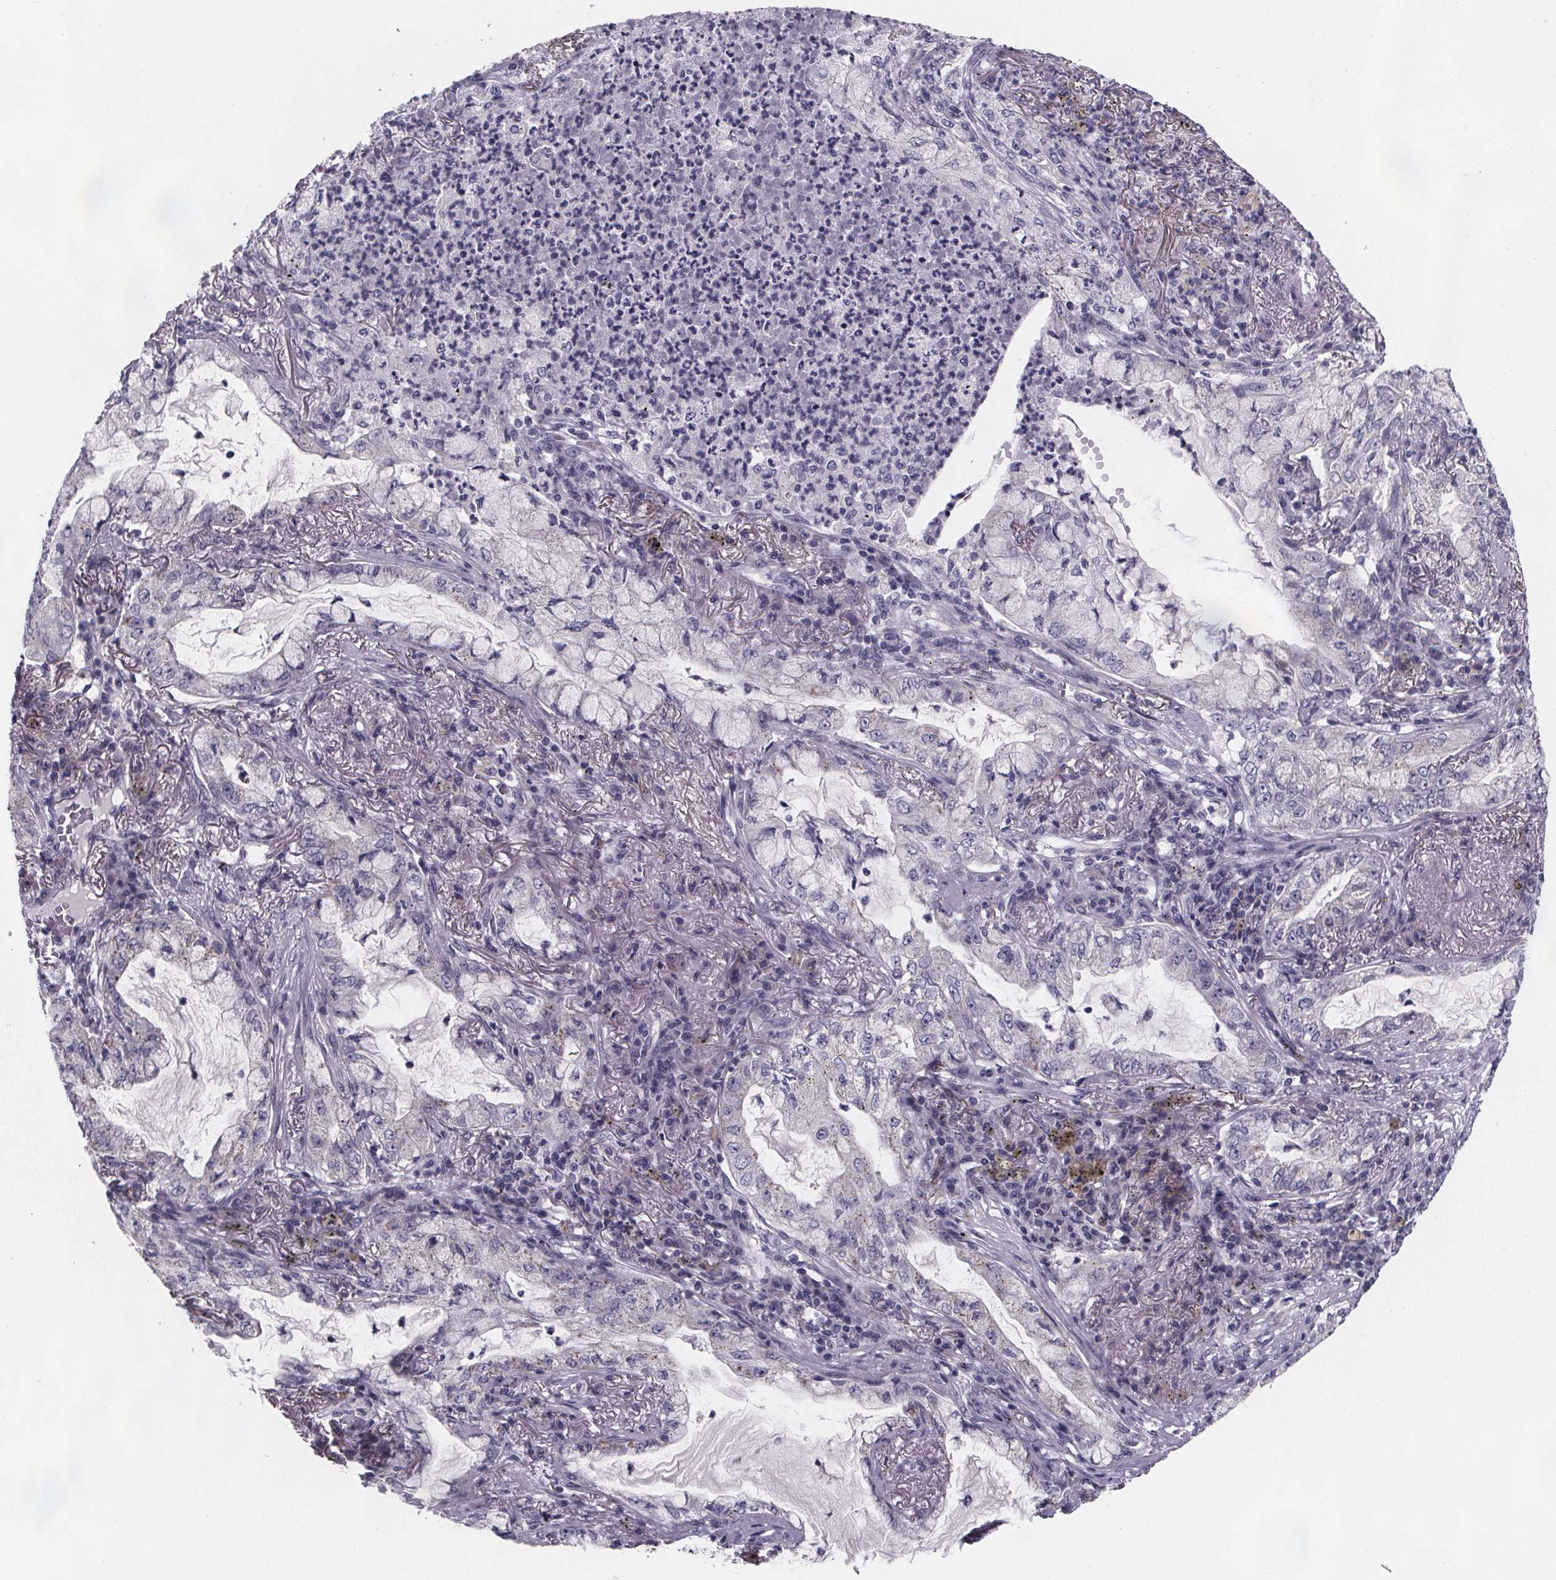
{"staining": {"intensity": "negative", "quantity": "none", "location": "none"}, "tissue": "lung cancer", "cell_type": "Tumor cells", "image_type": "cancer", "snomed": [{"axis": "morphology", "description": "Adenocarcinoma, NOS"}, {"axis": "topography", "description": "Lung"}], "caption": "Human lung cancer stained for a protein using immunohistochemistry (IHC) demonstrates no staining in tumor cells.", "gene": "PAH", "patient": {"sex": "female", "age": 73}}